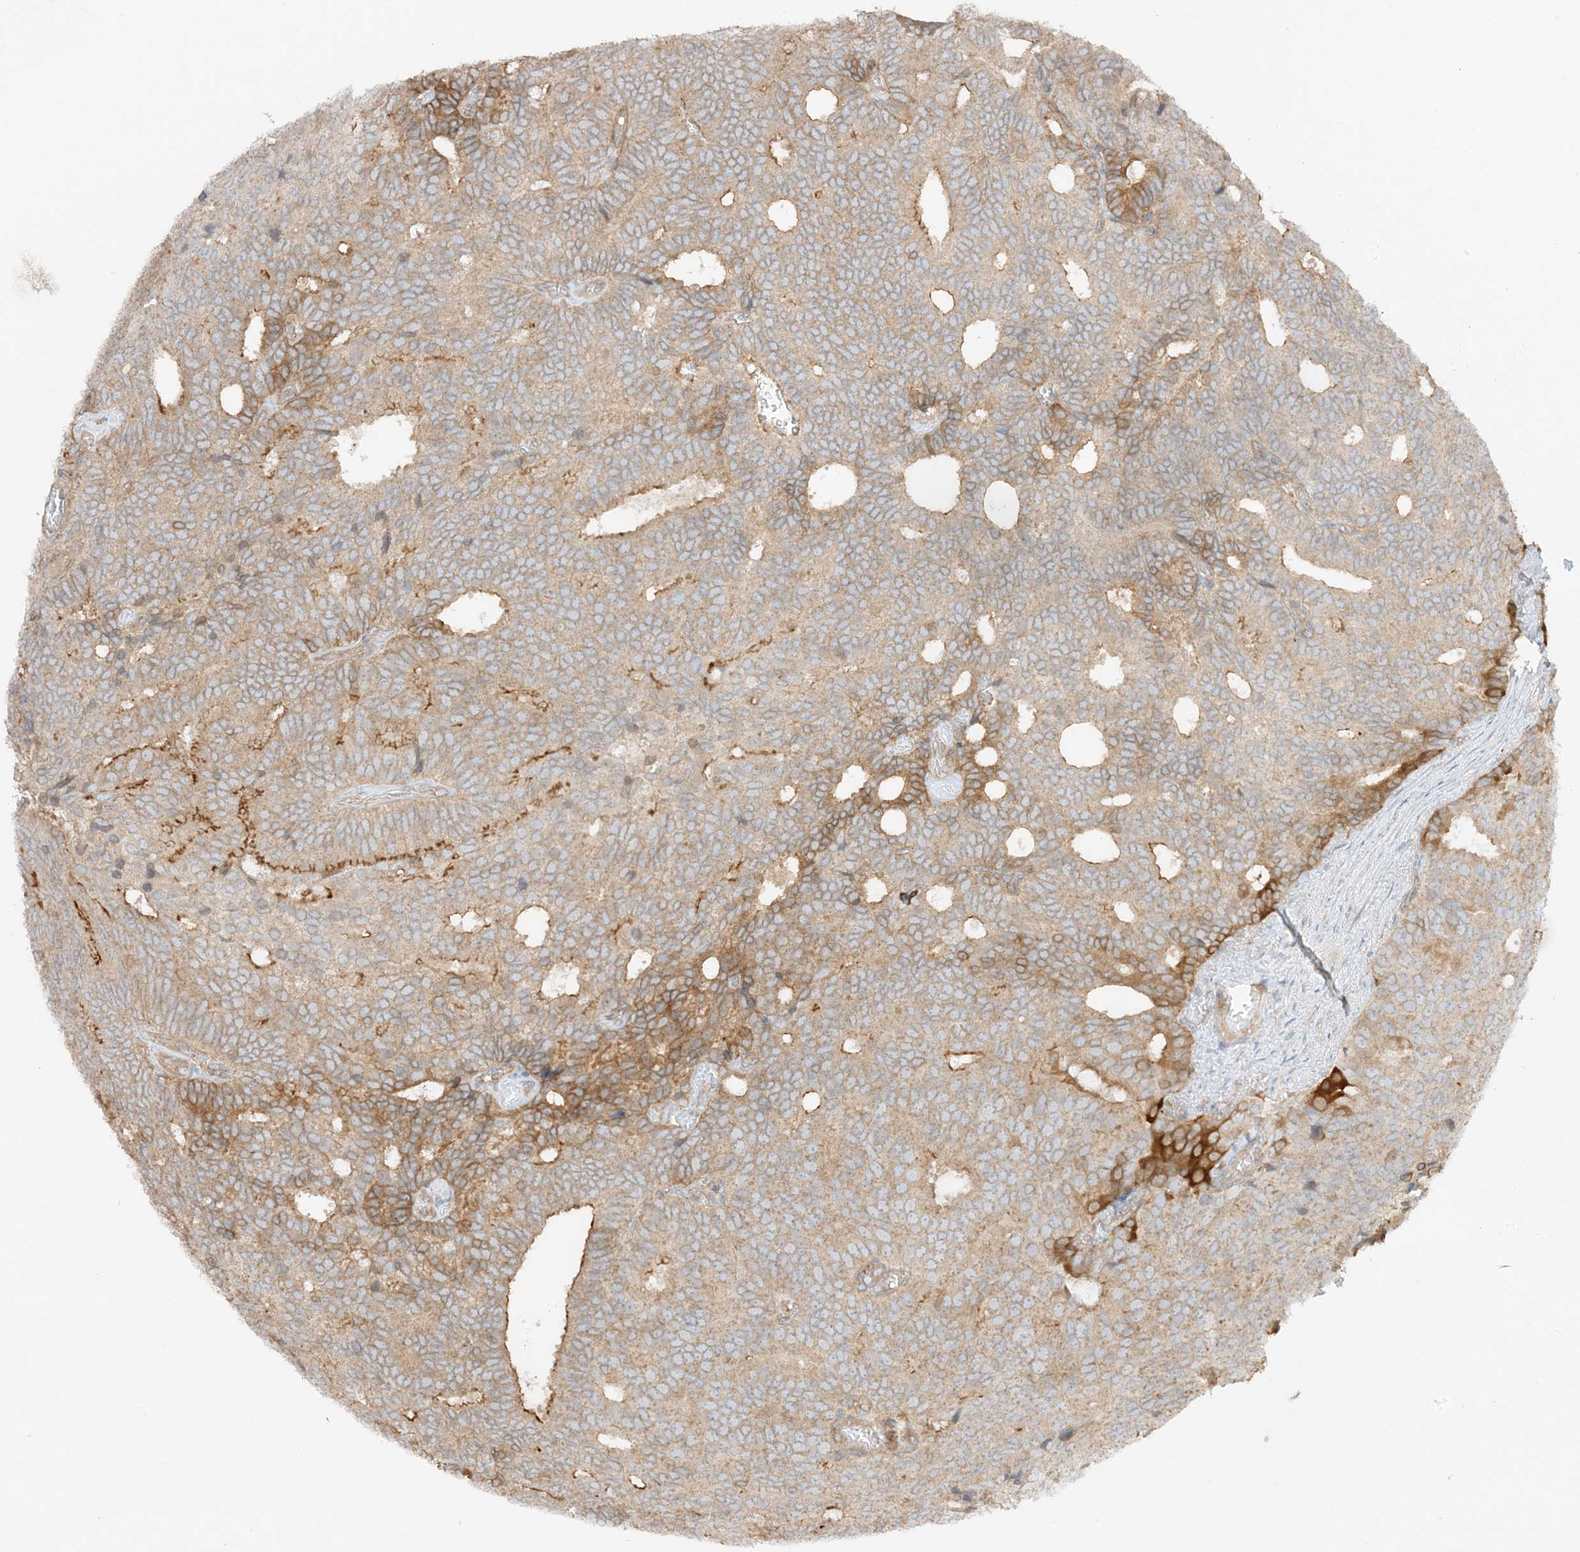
{"staining": {"intensity": "moderate", "quantity": "25%-75%", "location": "cytoplasmic/membranous"}, "tissue": "prostate cancer", "cell_type": "Tumor cells", "image_type": "cancer", "snomed": [{"axis": "morphology", "description": "Adenocarcinoma, Low grade"}, {"axis": "topography", "description": "Prostate"}], "caption": "Immunohistochemistry staining of adenocarcinoma (low-grade) (prostate), which reveals medium levels of moderate cytoplasmic/membranous positivity in approximately 25%-75% of tumor cells indicating moderate cytoplasmic/membranous protein staining. The staining was performed using DAB (brown) for protein detection and nuclei were counterstained in hematoxylin (blue).", "gene": "SLC25A12", "patient": {"sex": "male", "age": 71}}